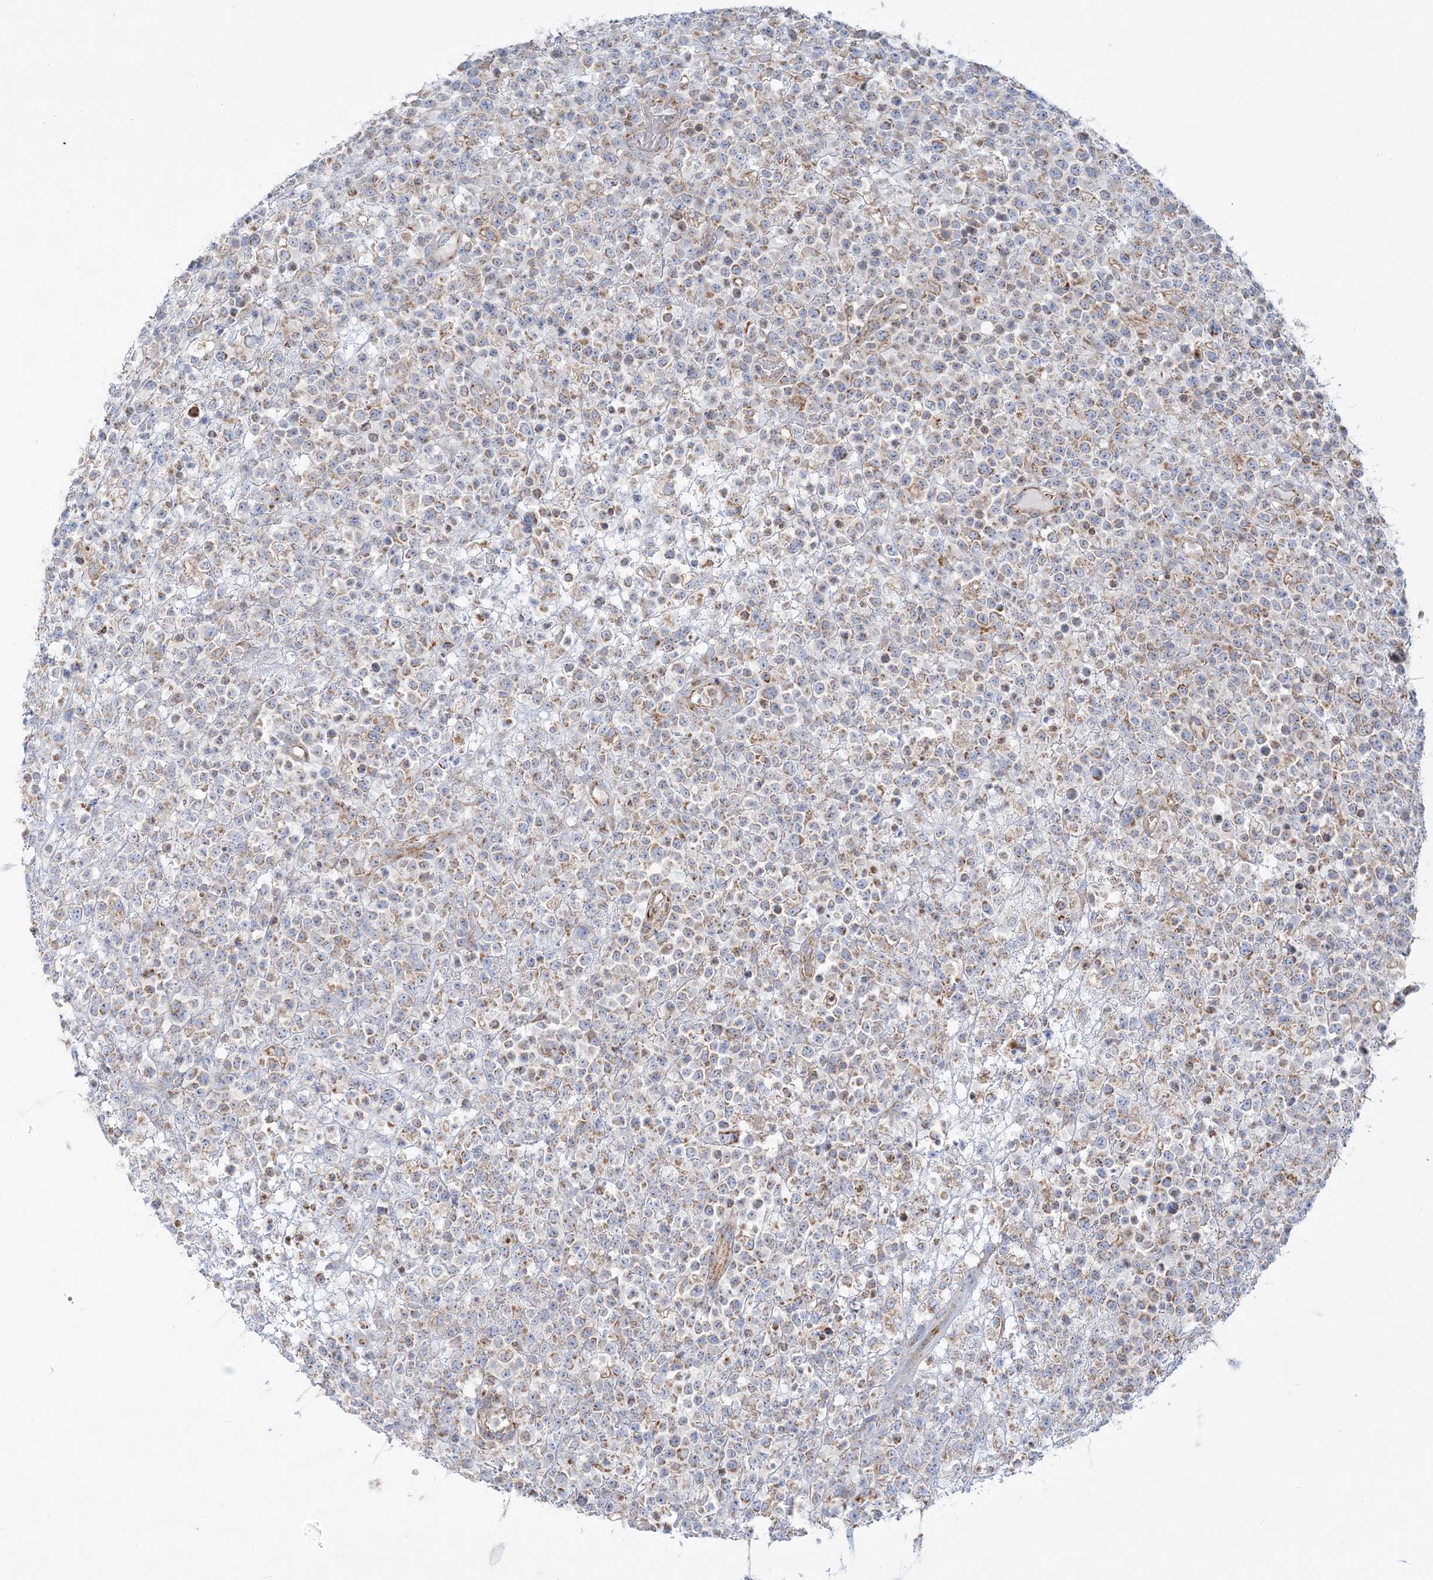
{"staining": {"intensity": "weak", "quantity": "25%-75%", "location": "cytoplasmic/membranous"}, "tissue": "lymphoma", "cell_type": "Tumor cells", "image_type": "cancer", "snomed": [{"axis": "morphology", "description": "Malignant lymphoma, non-Hodgkin's type, High grade"}, {"axis": "topography", "description": "Colon"}], "caption": "Protein expression analysis of lymphoma demonstrates weak cytoplasmic/membranous staining in about 25%-75% of tumor cells.", "gene": "TBC1D14", "patient": {"sex": "female", "age": 53}}